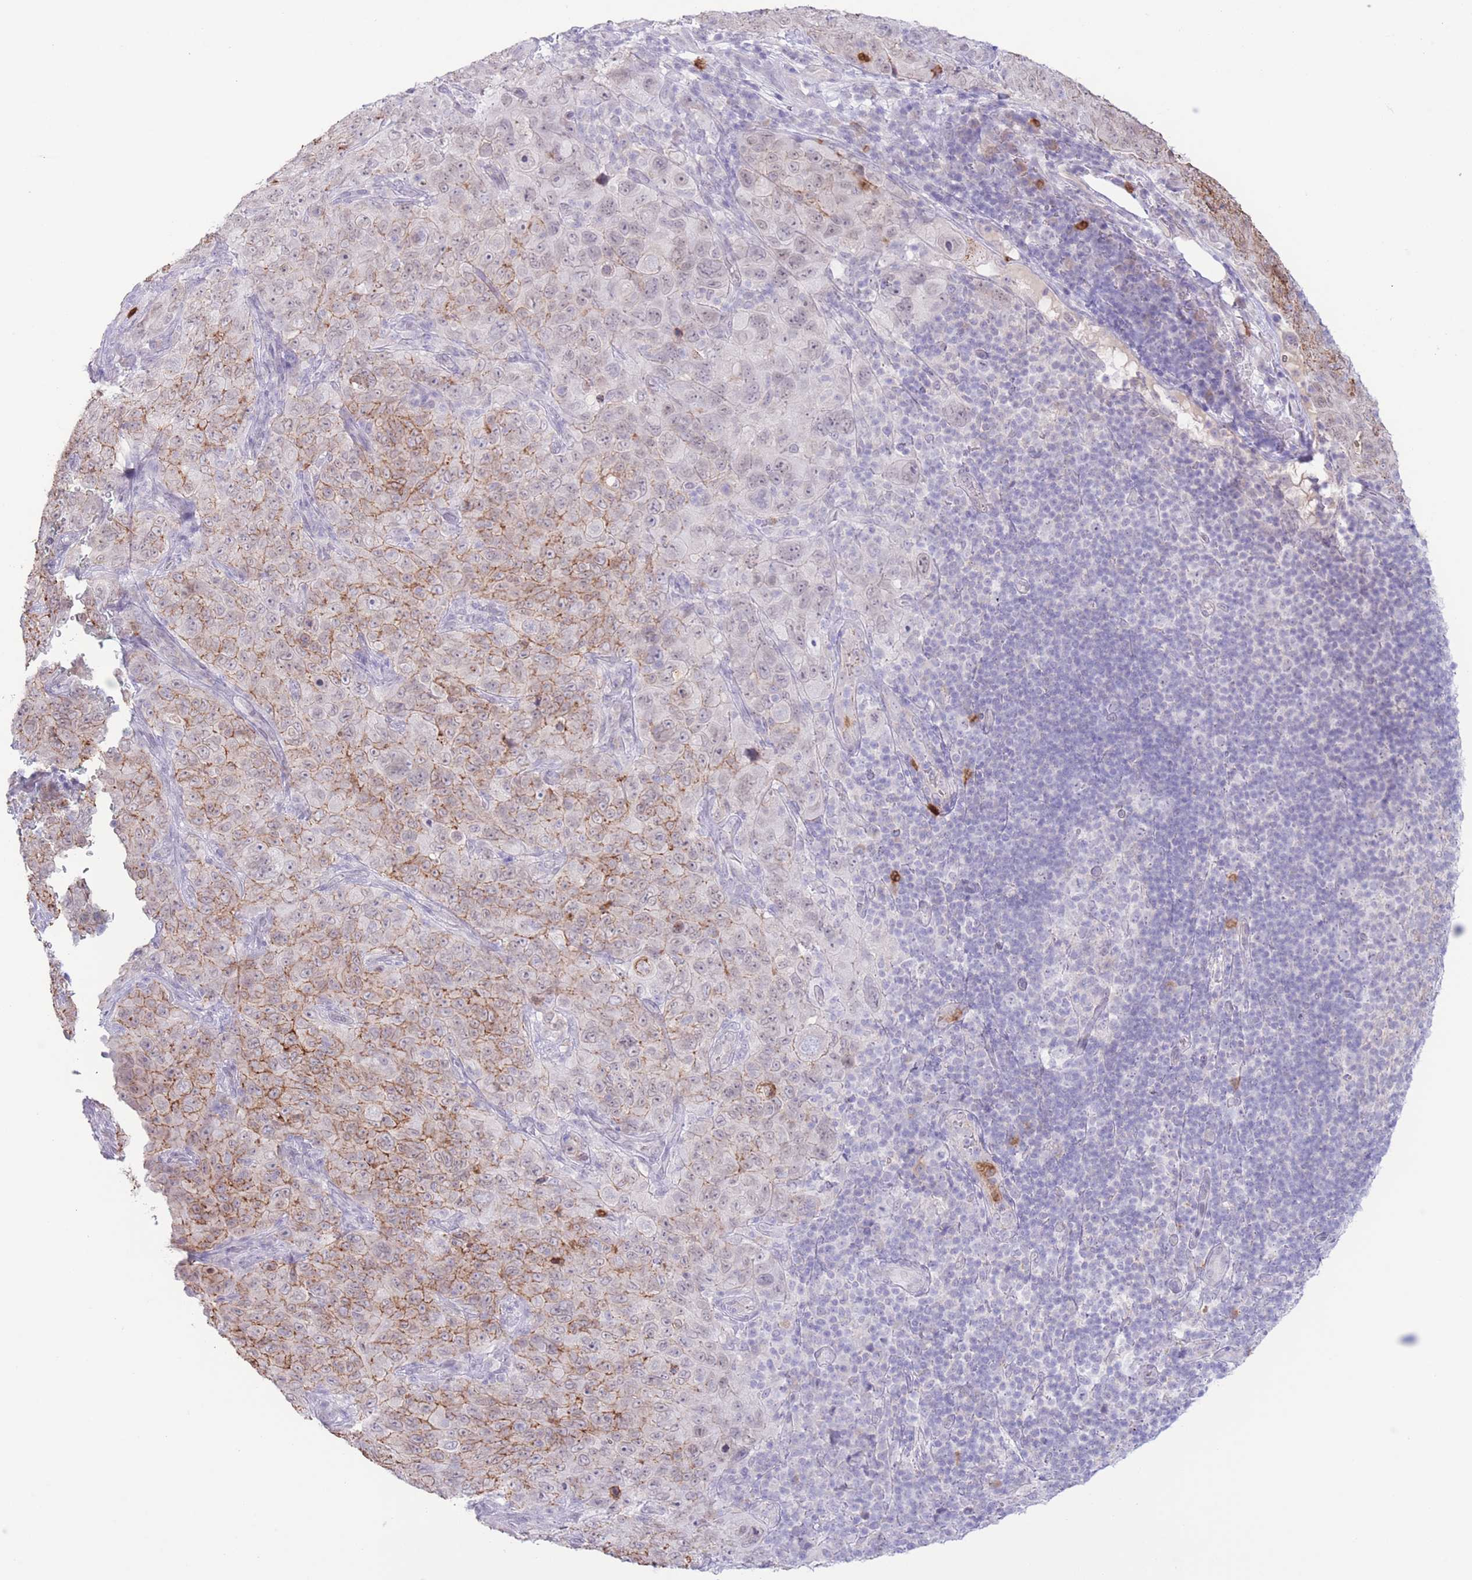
{"staining": {"intensity": "moderate", "quantity": "25%-75%", "location": "cytoplasmic/membranous"}, "tissue": "pancreatic cancer", "cell_type": "Tumor cells", "image_type": "cancer", "snomed": [{"axis": "morphology", "description": "Adenocarcinoma, NOS"}, {"axis": "topography", "description": "Pancreas"}], "caption": "Pancreatic cancer (adenocarcinoma) tissue demonstrates moderate cytoplasmic/membranous positivity in about 25%-75% of tumor cells Using DAB (3,3'-diaminobenzidine) (brown) and hematoxylin (blue) stains, captured at high magnification using brightfield microscopy.", "gene": "LCLAT1", "patient": {"sex": "male", "age": 68}}